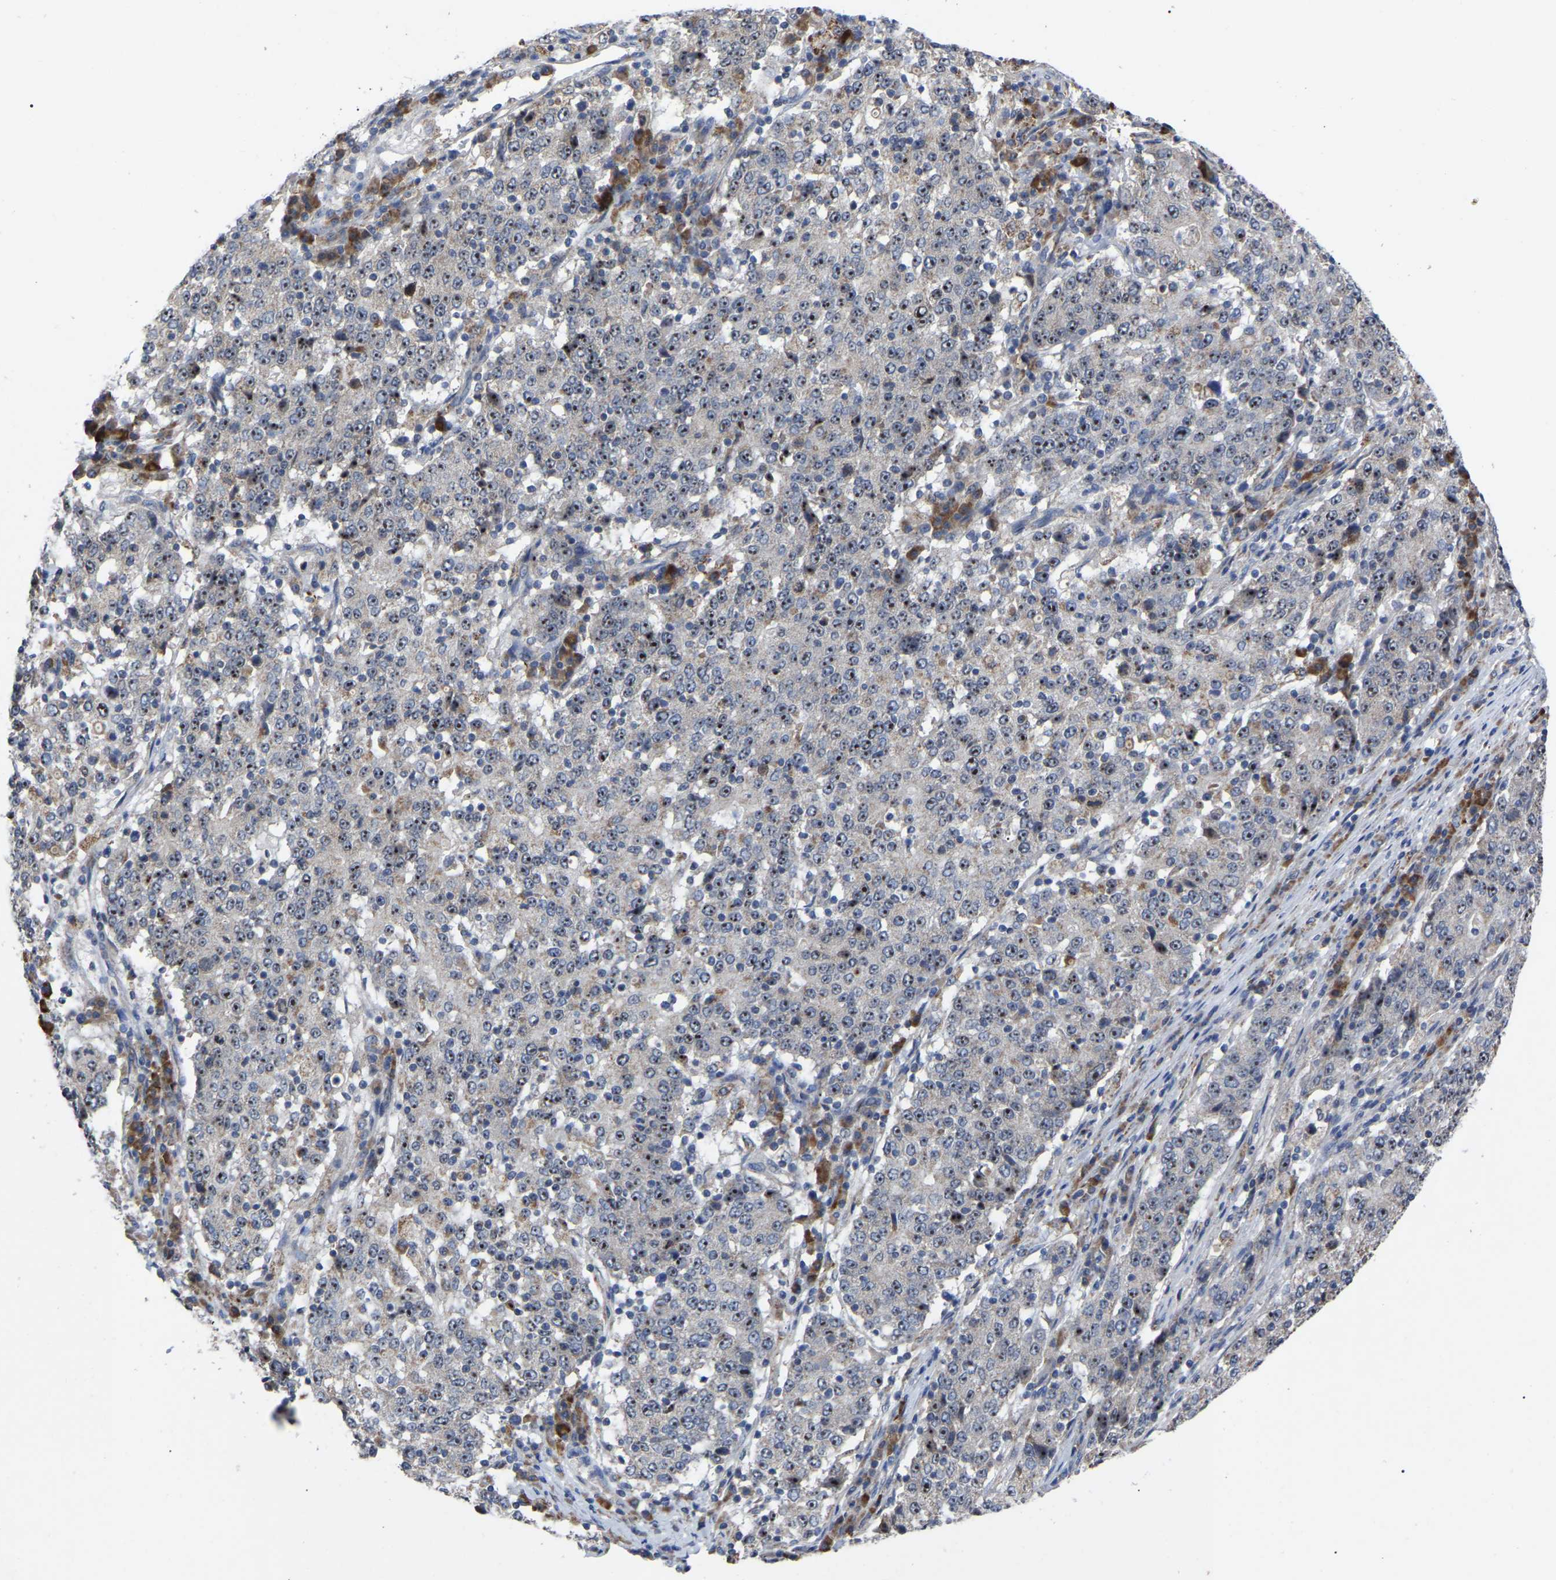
{"staining": {"intensity": "strong", "quantity": ">75%", "location": "nuclear"}, "tissue": "stomach cancer", "cell_type": "Tumor cells", "image_type": "cancer", "snomed": [{"axis": "morphology", "description": "Adenocarcinoma, NOS"}, {"axis": "topography", "description": "Stomach"}], "caption": "IHC photomicrograph of stomach adenocarcinoma stained for a protein (brown), which exhibits high levels of strong nuclear expression in about >75% of tumor cells.", "gene": "NOP53", "patient": {"sex": "male", "age": 59}}